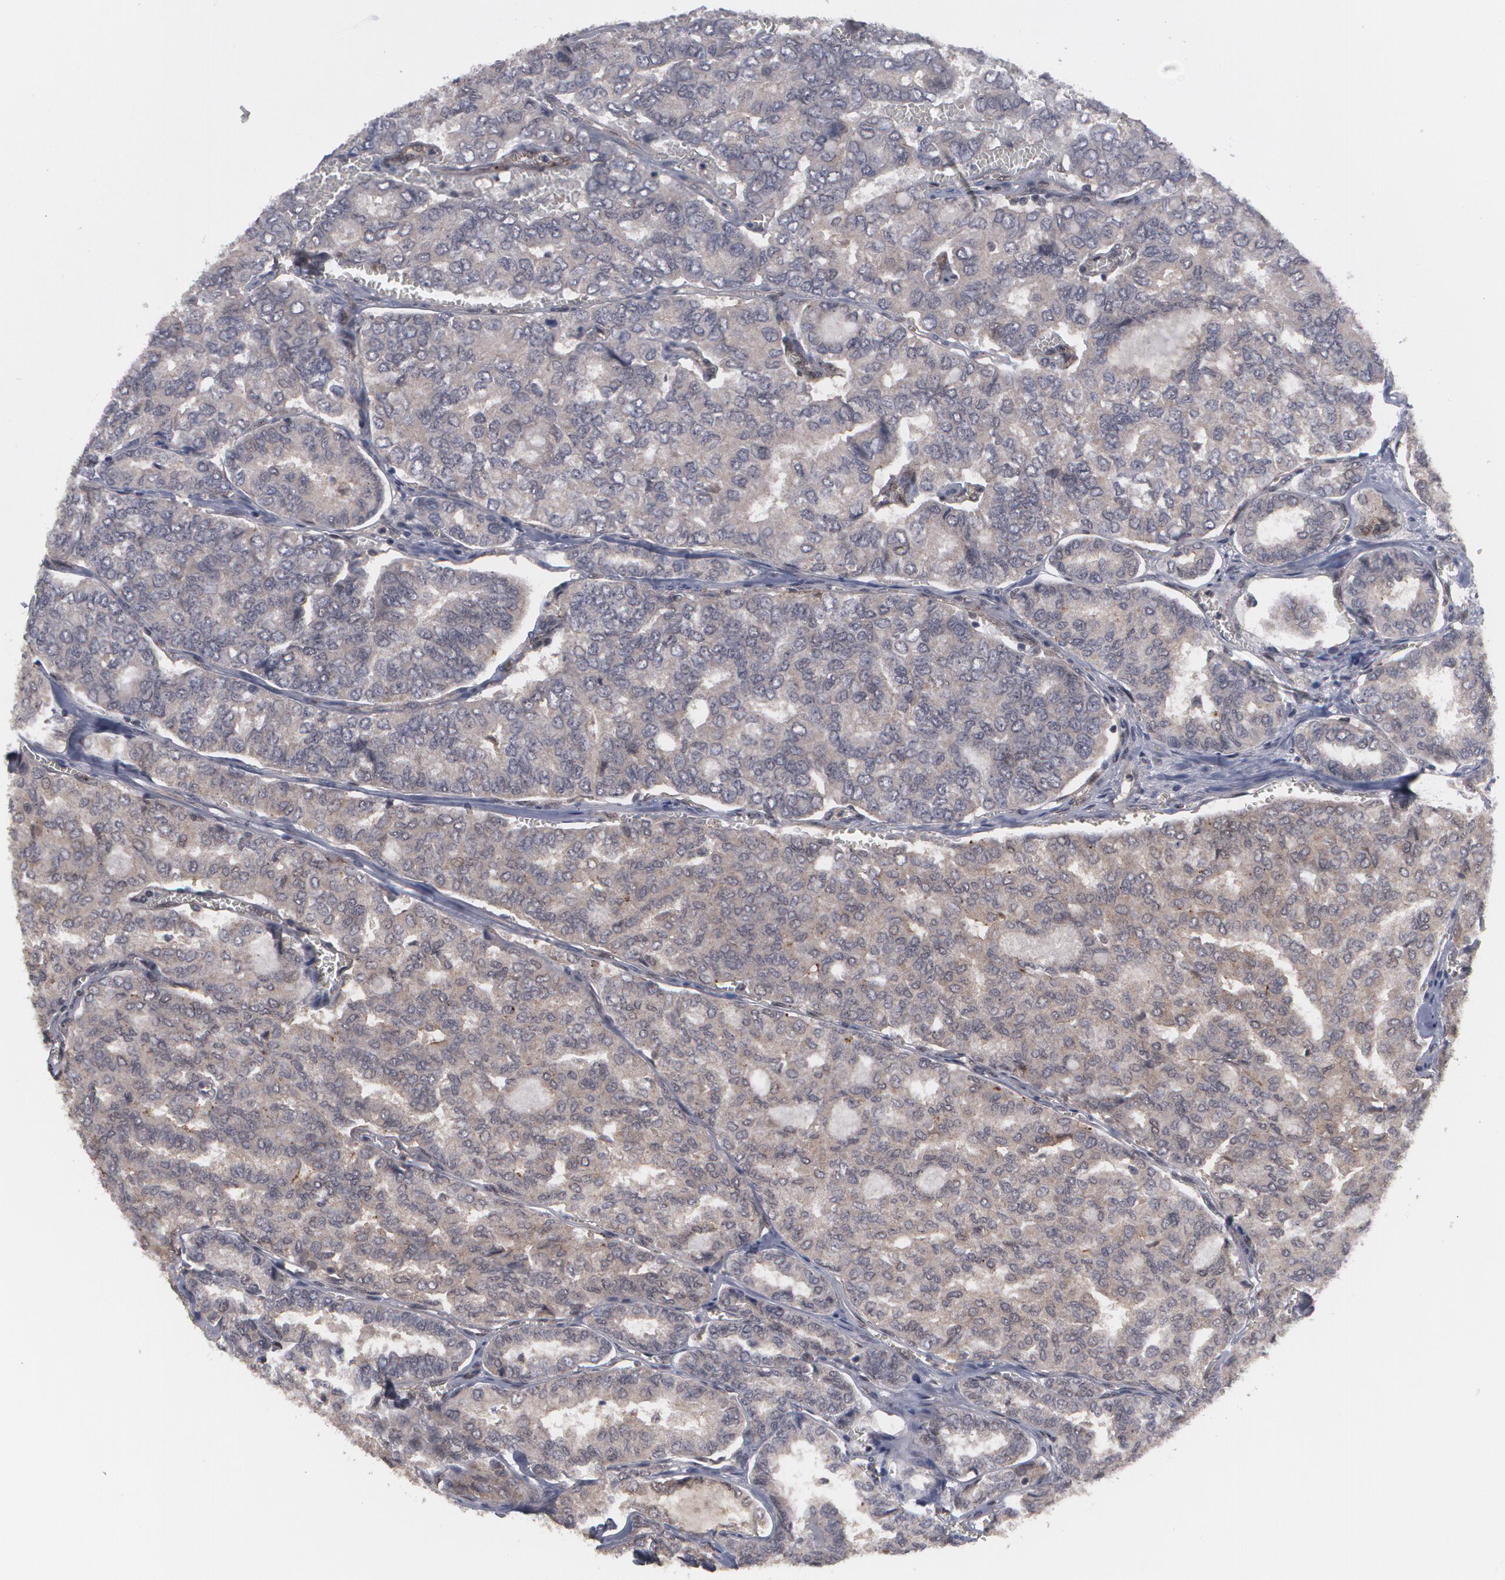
{"staining": {"intensity": "weak", "quantity": "25%-75%", "location": "nuclear"}, "tissue": "thyroid cancer", "cell_type": "Tumor cells", "image_type": "cancer", "snomed": [{"axis": "morphology", "description": "Papillary adenocarcinoma, NOS"}, {"axis": "topography", "description": "Thyroid gland"}], "caption": "Immunohistochemistry staining of thyroid cancer, which reveals low levels of weak nuclear staining in approximately 25%-75% of tumor cells indicating weak nuclear protein staining. The staining was performed using DAB (3,3'-diaminobenzidine) (brown) for protein detection and nuclei were counterstained in hematoxylin (blue).", "gene": "INTS6", "patient": {"sex": "female", "age": 35}}